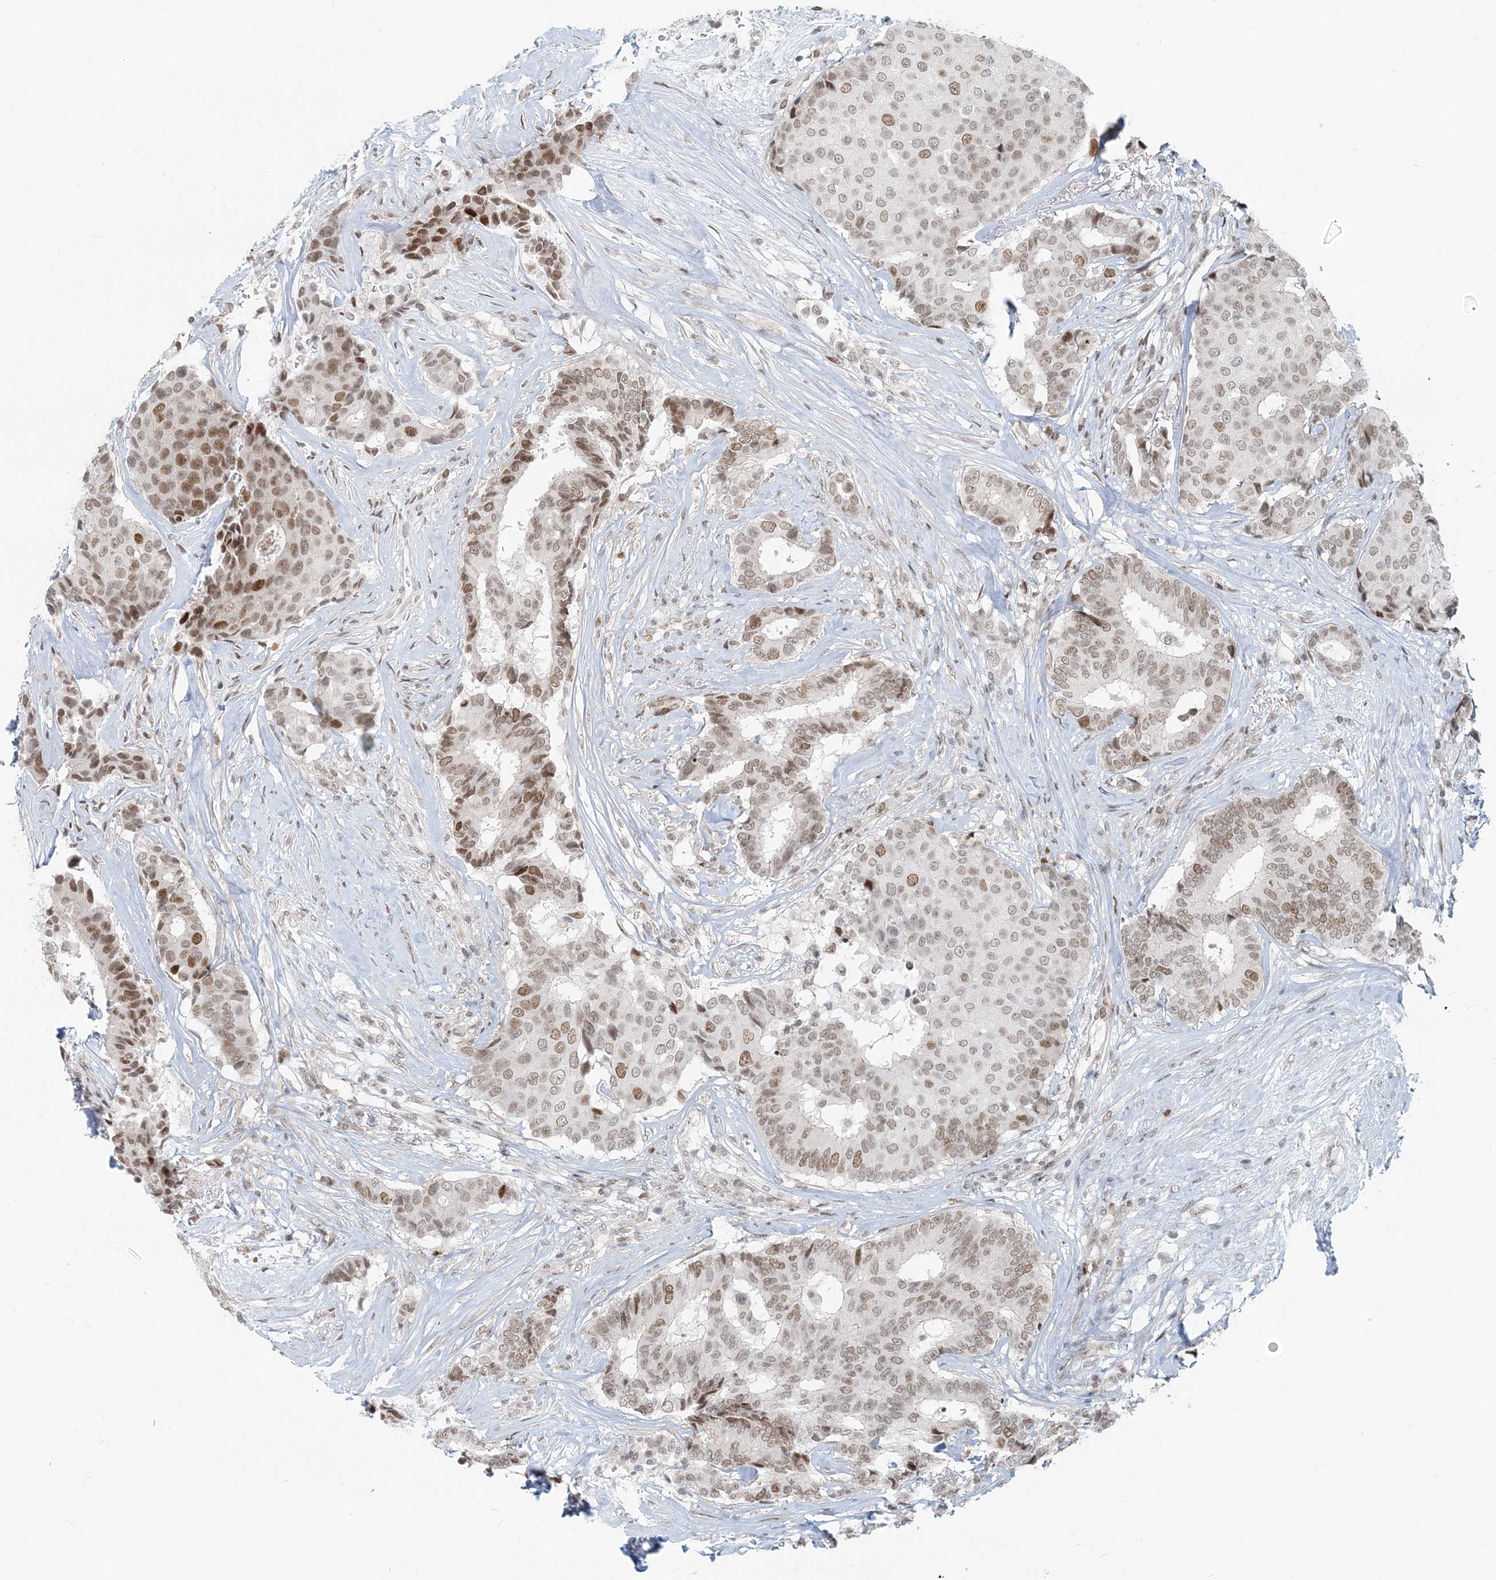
{"staining": {"intensity": "moderate", "quantity": "25%-75%", "location": "nuclear"}, "tissue": "breast cancer", "cell_type": "Tumor cells", "image_type": "cancer", "snomed": [{"axis": "morphology", "description": "Duct carcinoma"}, {"axis": "topography", "description": "Breast"}], "caption": "Brown immunohistochemical staining in human breast intraductal carcinoma displays moderate nuclear positivity in approximately 25%-75% of tumor cells. The protein is shown in brown color, while the nuclei are stained blue.", "gene": "BAZ1B", "patient": {"sex": "female", "age": 75}}